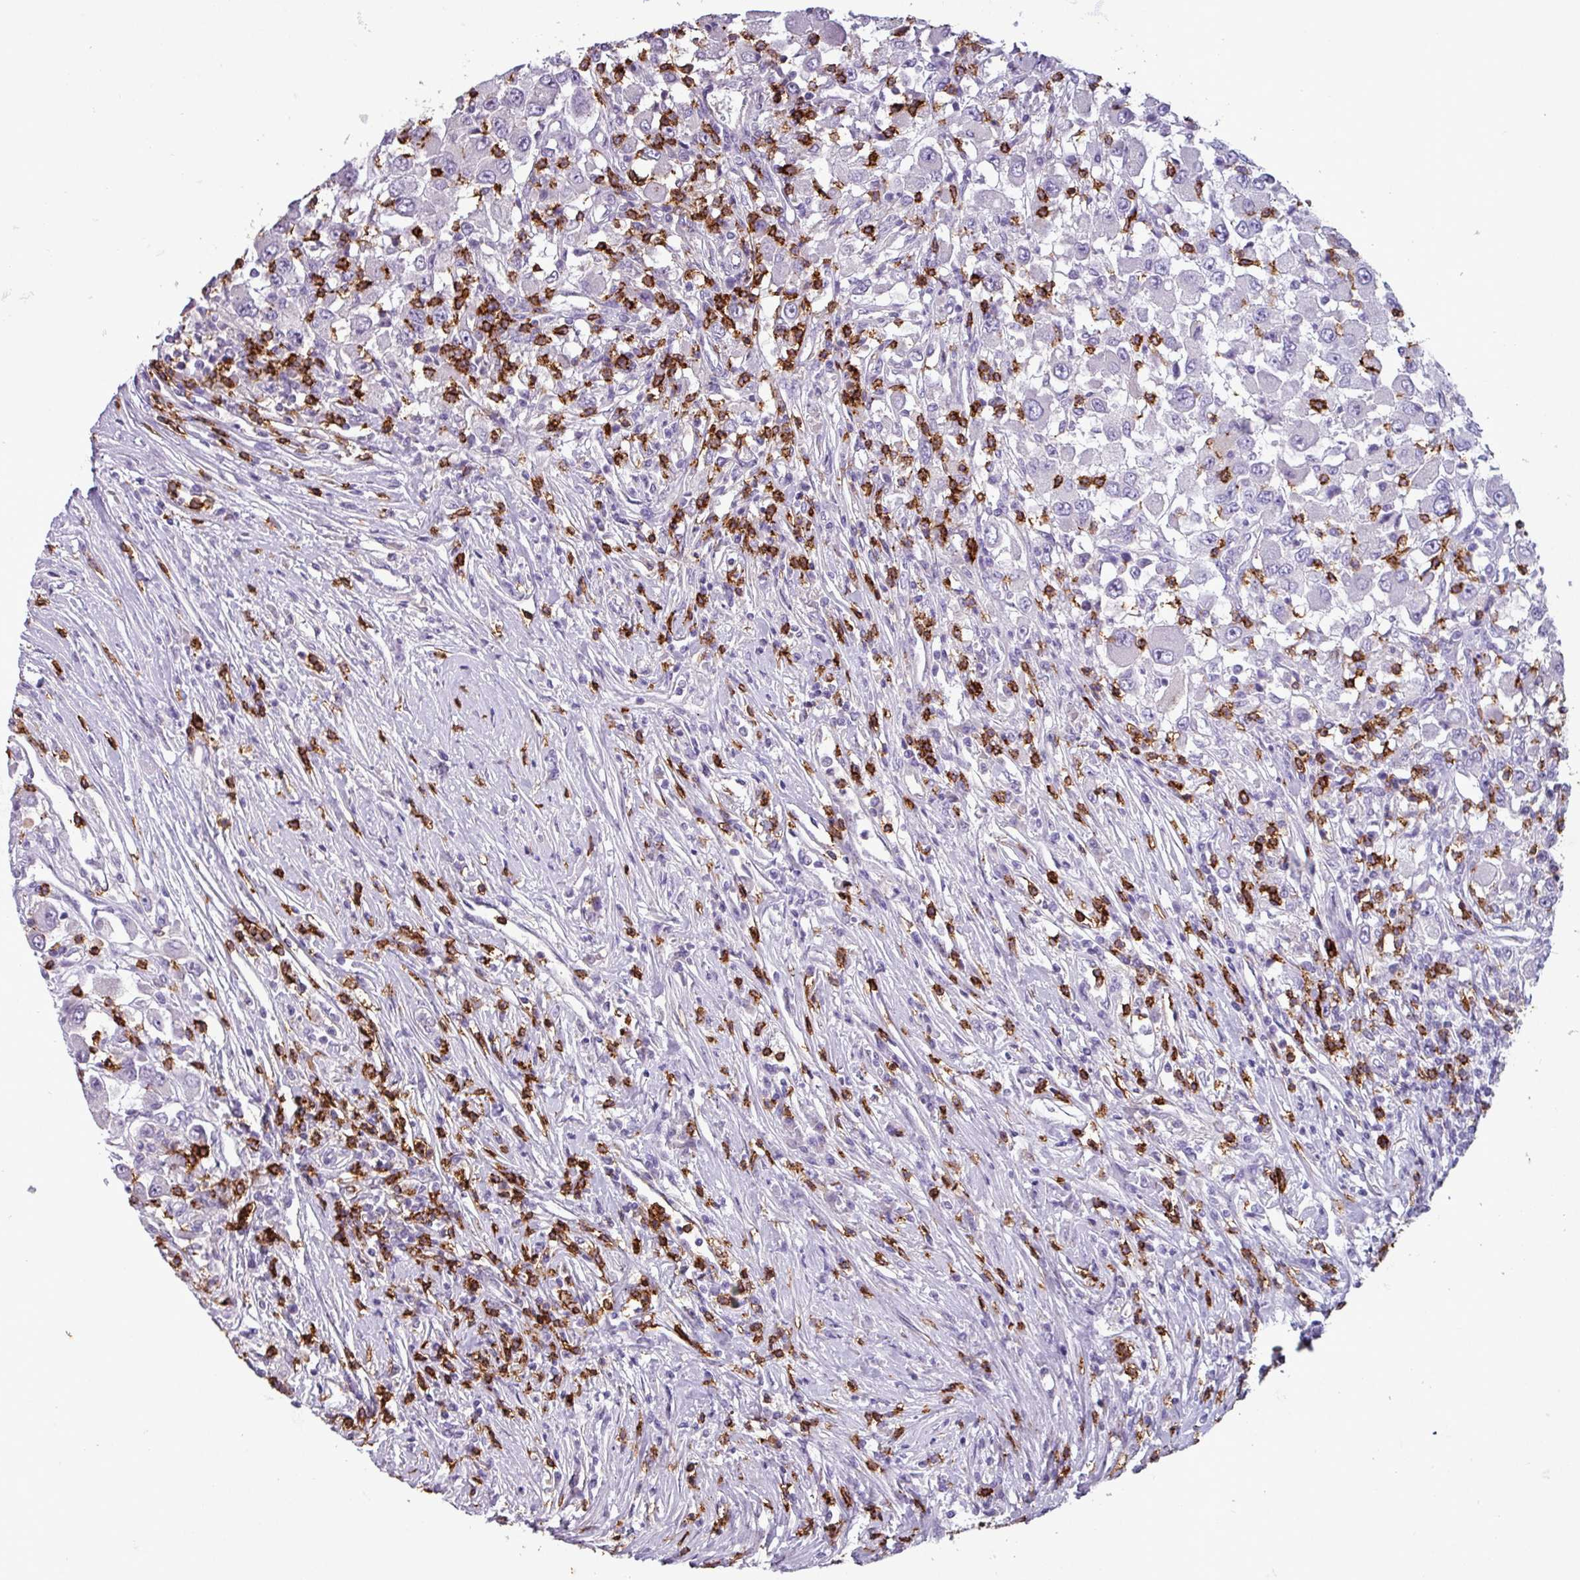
{"staining": {"intensity": "negative", "quantity": "none", "location": "none"}, "tissue": "renal cancer", "cell_type": "Tumor cells", "image_type": "cancer", "snomed": [{"axis": "morphology", "description": "Adenocarcinoma, NOS"}, {"axis": "topography", "description": "Kidney"}], "caption": "Adenocarcinoma (renal) was stained to show a protein in brown. There is no significant staining in tumor cells.", "gene": "CD8A", "patient": {"sex": "female", "age": 67}}